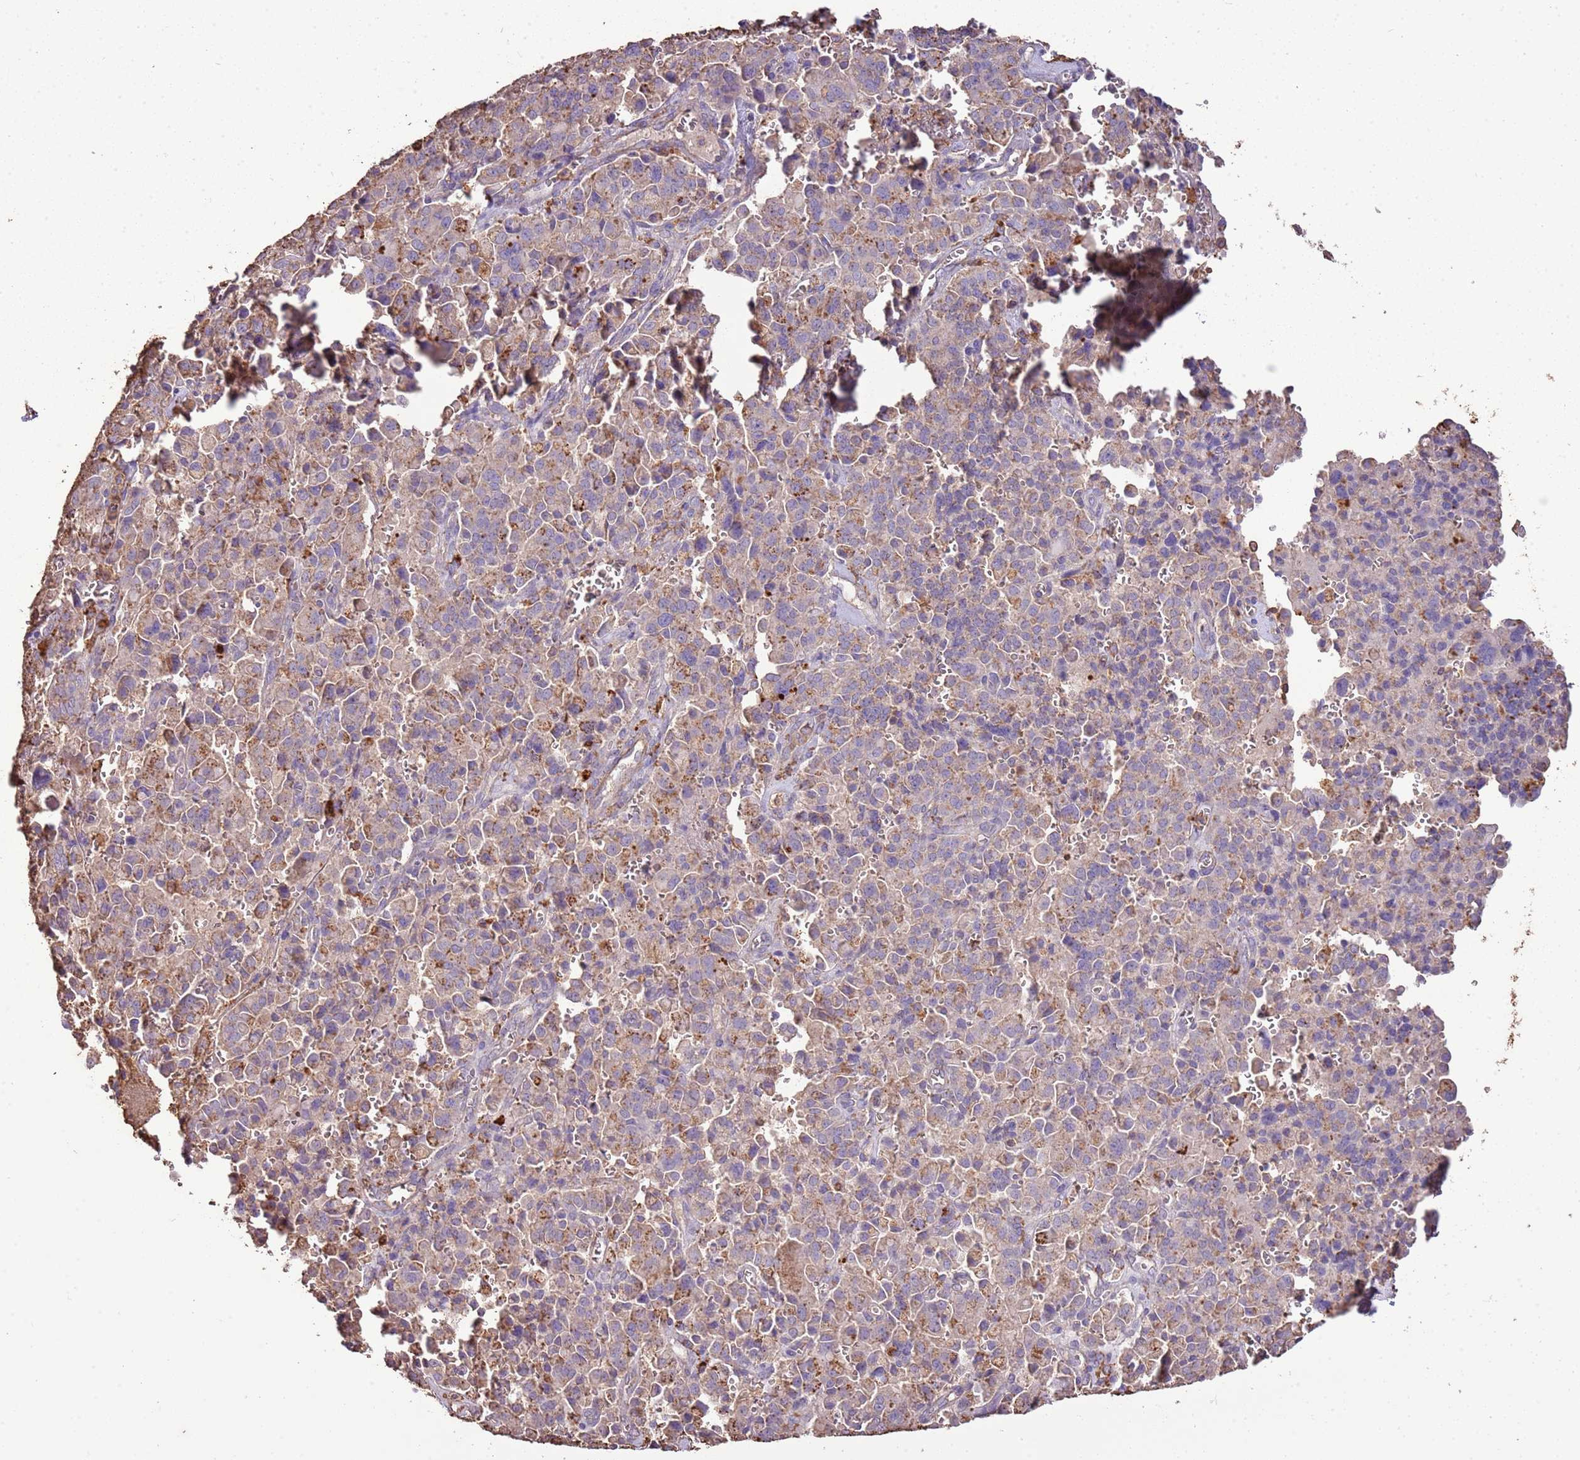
{"staining": {"intensity": "moderate", "quantity": "25%-75%", "location": "cytoplasmic/membranous"}, "tissue": "pancreatic cancer", "cell_type": "Tumor cells", "image_type": "cancer", "snomed": [{"axis": "morphology", "description": "Adenocarcinoma, NOS"}, {"axis": "topography", "description": "Pancreas"}], "caption": "Pancreatic cancer (adenocarcinoma) tissue demonstrates moderate cytoplasmic/membranous staining in approximately 25%-75% of tumor cells, visualized by immunohistochemistry.", "gene": "ARL10", "patient": {"sex": "male", "age": 65}}